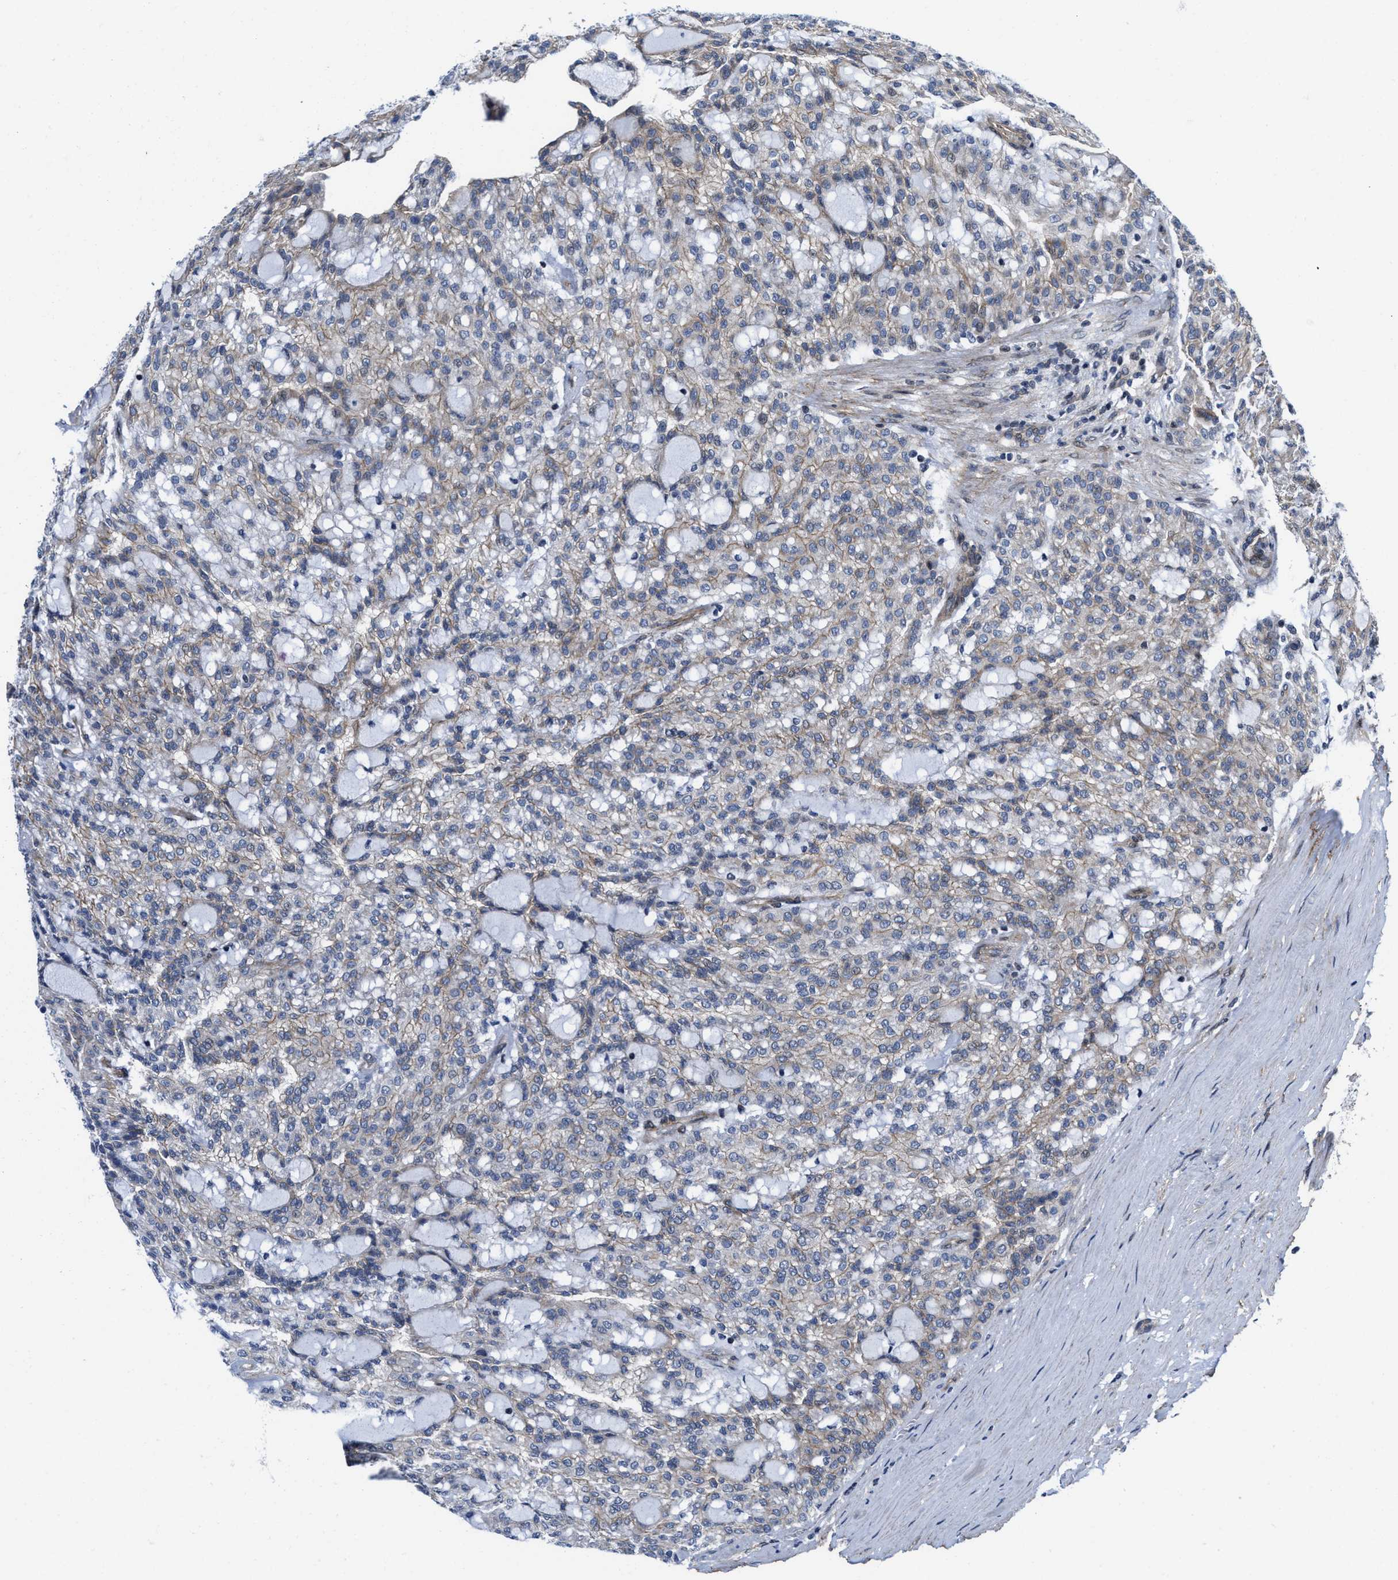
{"staining": {"intensity": "weak", "quantity": "<25%", "location": "cytoplasmic/membranous"}, "tissue": "renal cancer", "cell_type": "Tumor cells", "image_type": "cancer", "snomed": [{"axis": "morphology", "description": "Adenocarcinoma, NOS"}, {"axis": "topography", "description": "Kidney"}], "caption": "The photomicrograph reveals no significant positivity in tumor cells of renal cancer.", "gene": "TGFB1I1", "patient": {"sex": "male", "age": 63}}